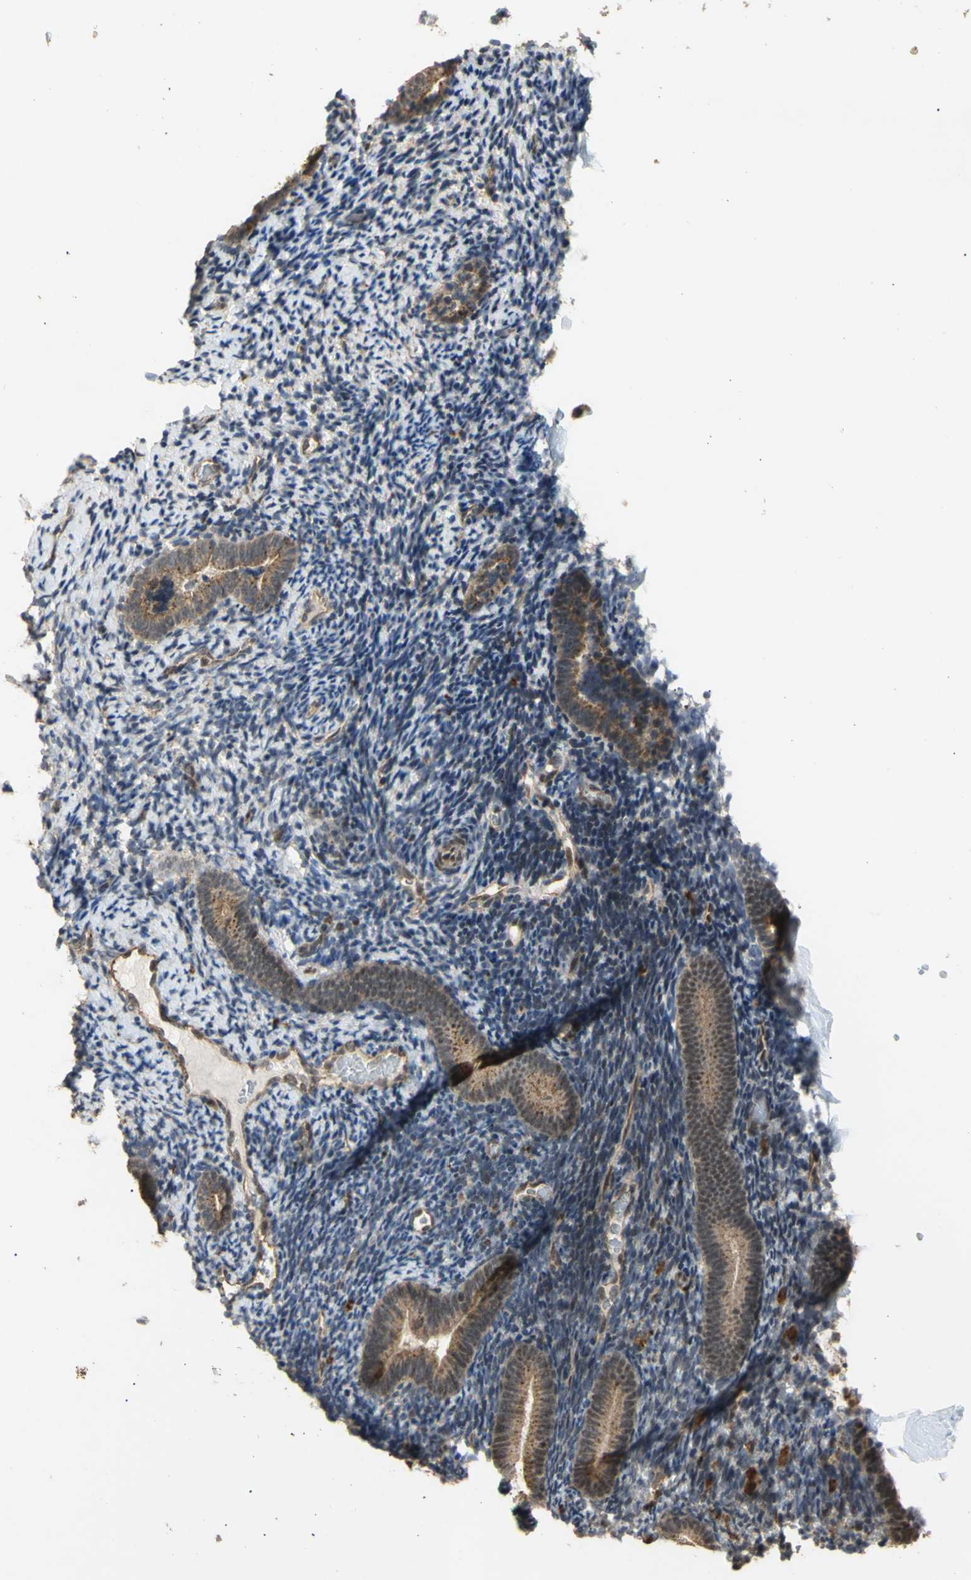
{"staining": {"intensity": "negative", "quantity": "none", "location": "none"}, "tissue": "endometrium", "cell_type": "Cells in endometrial stroma", "image_type": "normal", "snomed": [{"axis": "morphology", "description": "Normal tissue, NOS"}, {"axis": "topography", "description": "Endometrium"}], "caption": "Immunohistochemistry (IHC) histopathology image of normal endometrium: human endometrium stained with DAB shows no significant protein staining in cells in endometrial stroma. (DAB immunohistochemistry (IHC) visualized using brightfield microscopy, high magnification).", "gene": "GTF2E2", "patient": {"sex": "female", "age": 51}}